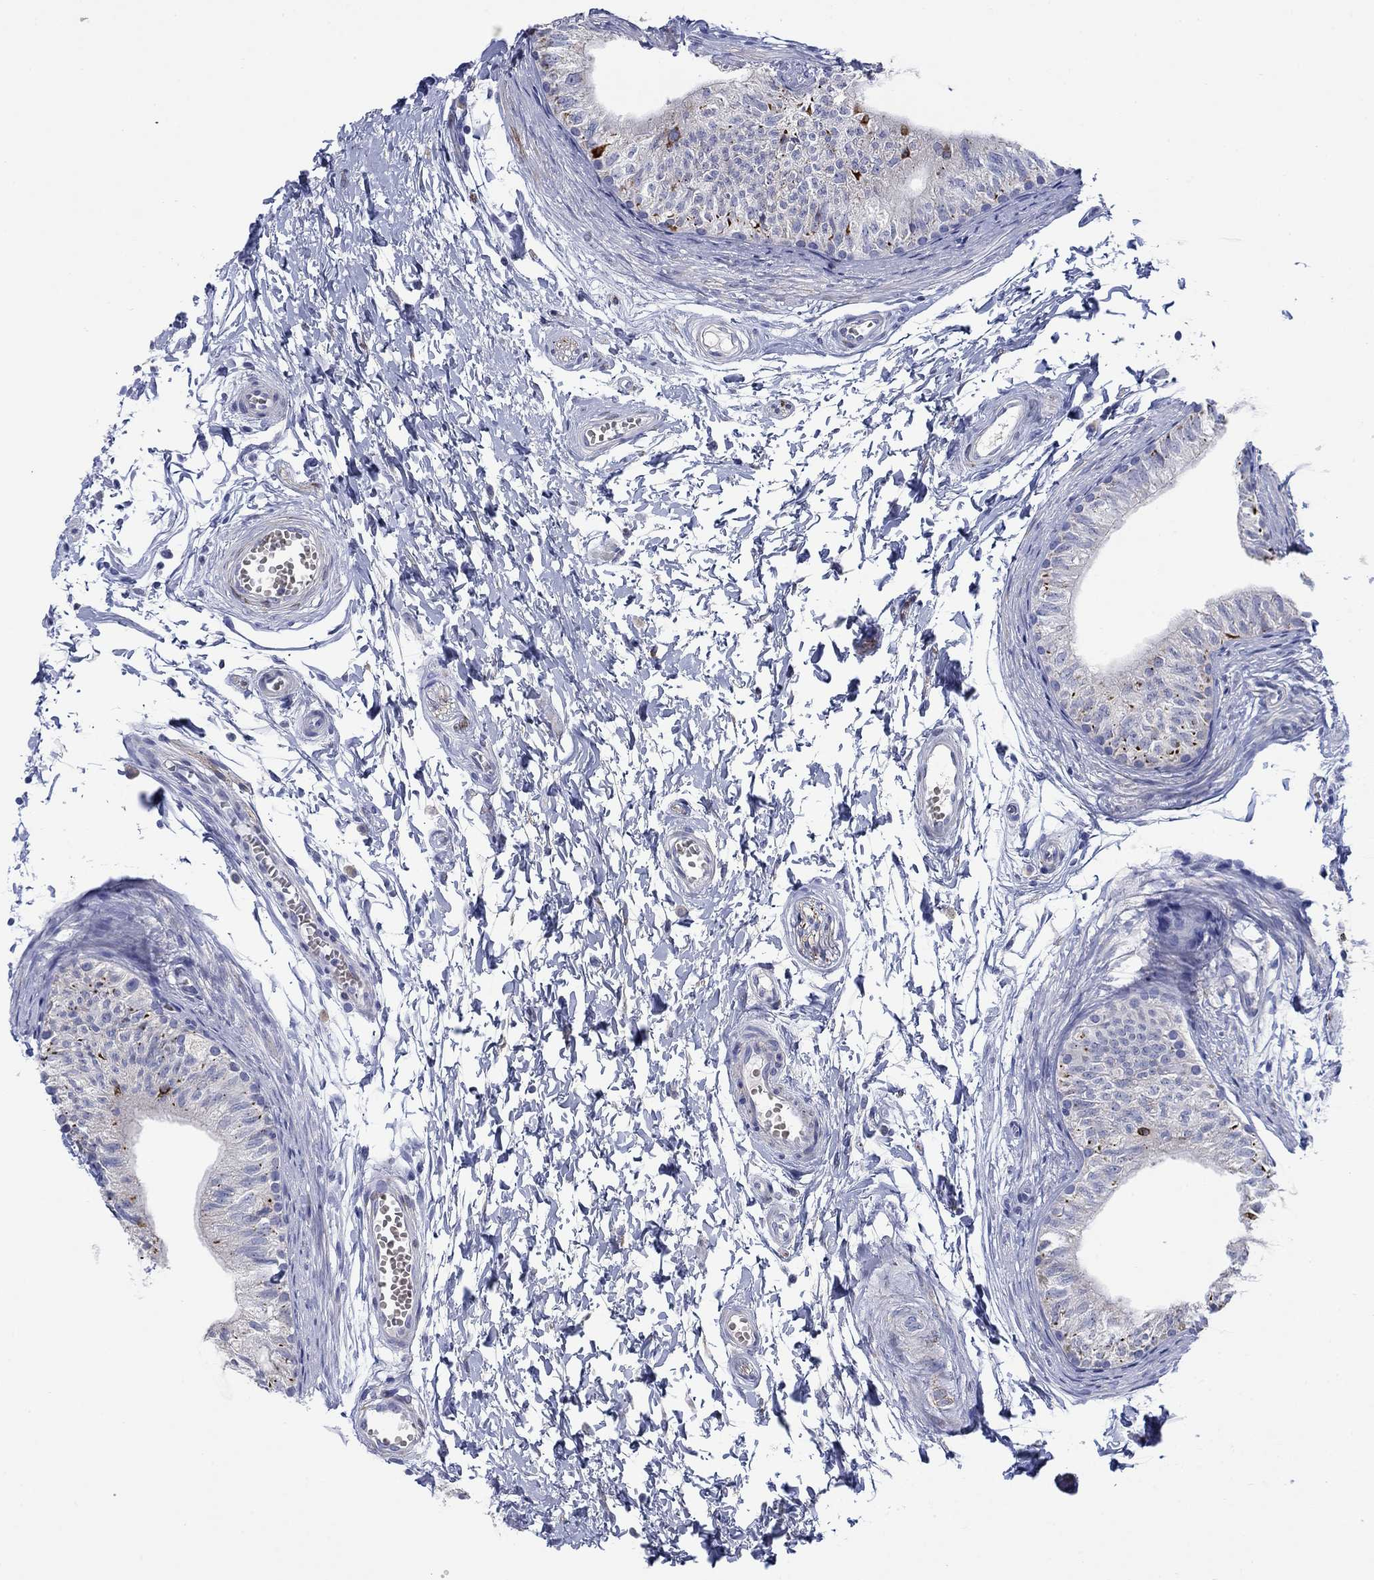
{"staining": {"intensity": "negative", "quantity": "none", "location": "none"}, "tissue": "epididymis", "cell_type": "Glandular cells", "image_type": "normal", "snomed": [{"axis": "morphology", "description": "Normal tissue, NOS"}, {"axis": "topography", "description": "Epididymis"}], "caption": "Micrograph shows no significant protein expression in glandular cells of unremarkable epididymis. Brightfield microscopy of IHC stained with DAB (3,3'-diaminobenzidine) (brown) and hematoxylin (blue), captured at high magnification.", "gene": "PTPRZ1", "patient": {"sex": "male", "age": 22}}